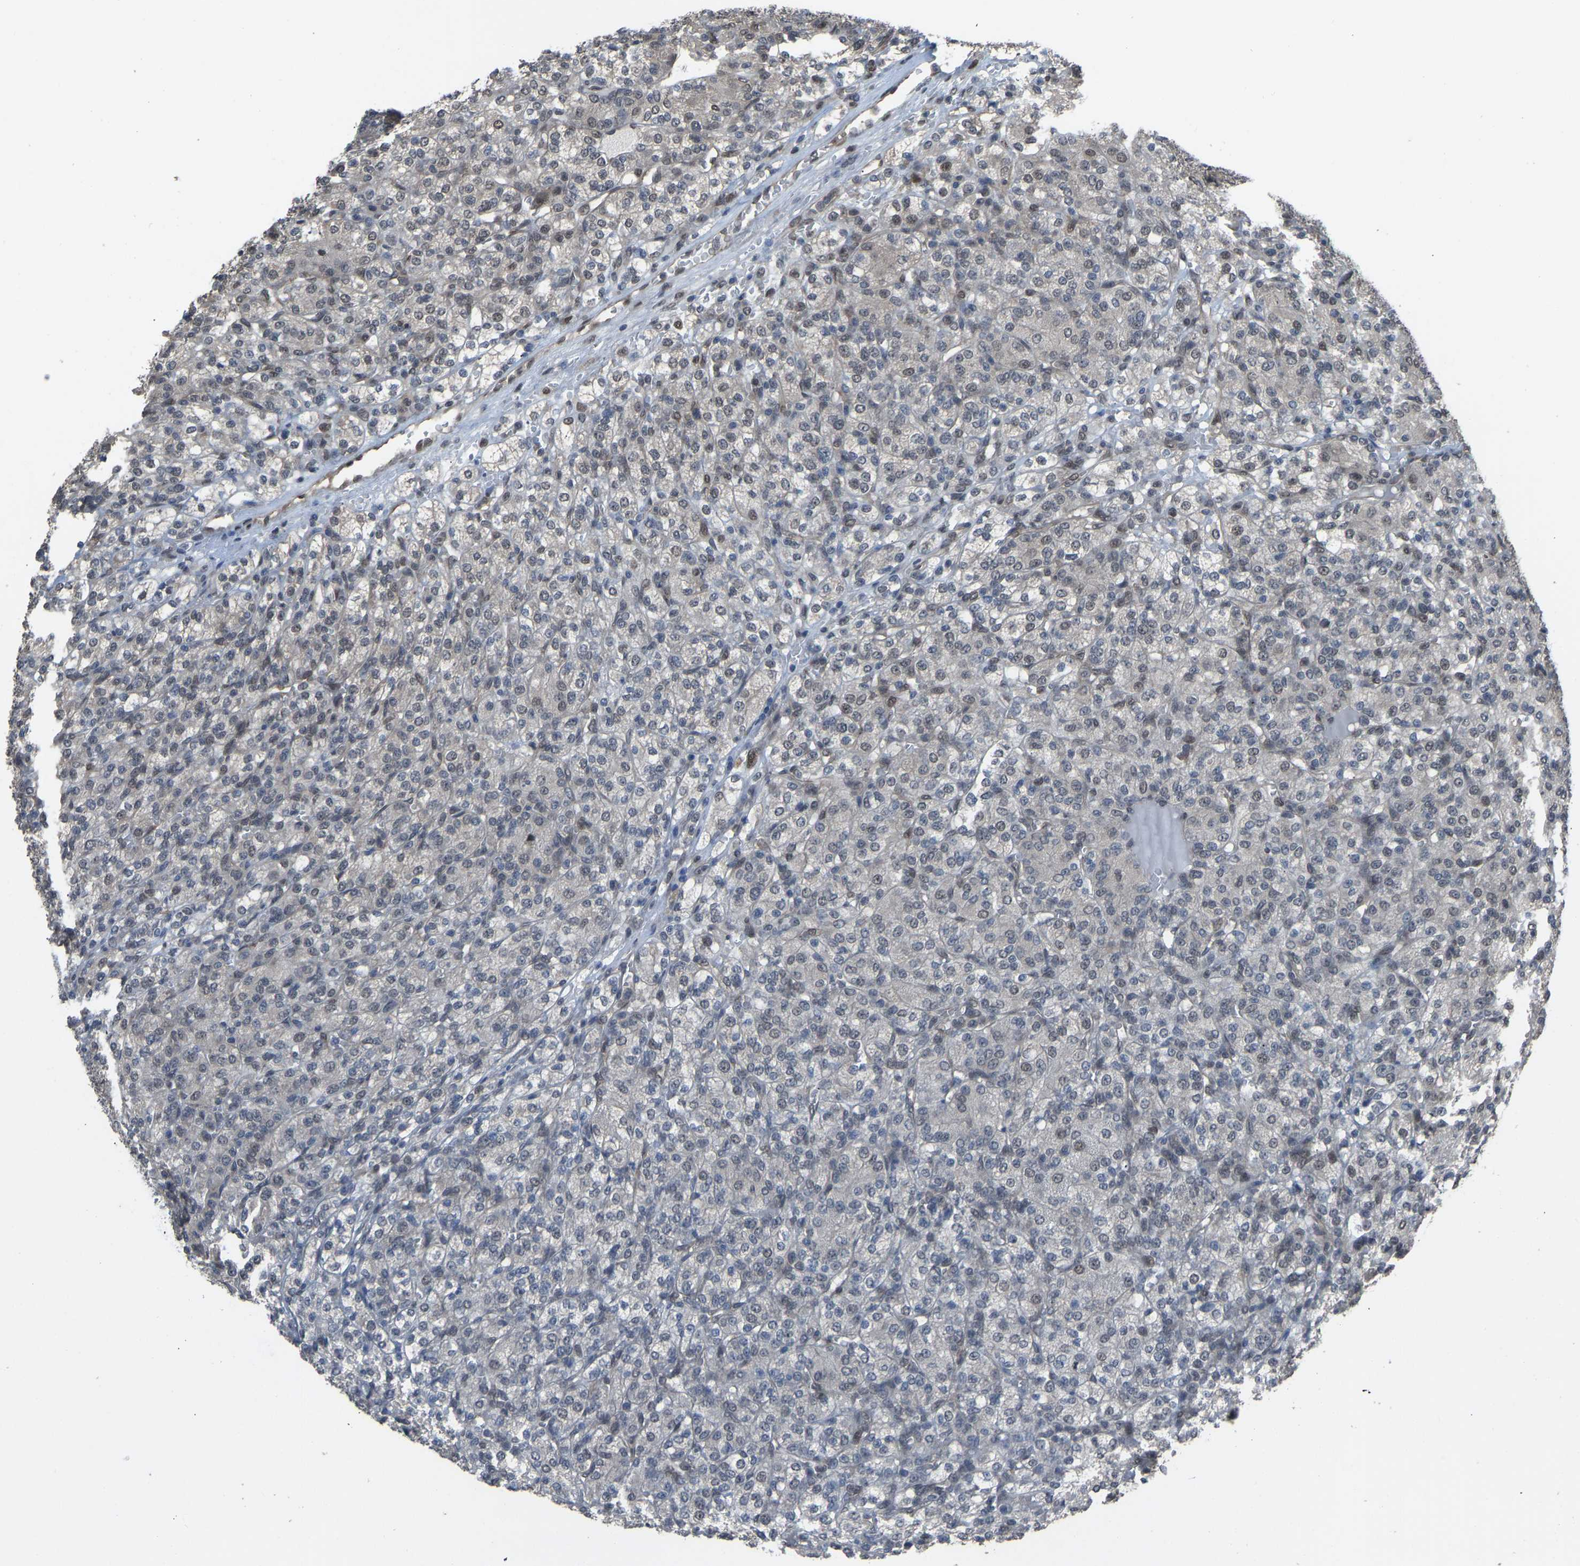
{"staining": {"intensity": "weak", "quantity": "<25%", "location": "nuclear"}, "tissue": "renal cancer", "cell_type": "Tumor cells", "image_type": "cancer", "snomed": [{"axis": "morphology", "description": "Adenocarcinoma, NOS"}, {"axis": "topography", "description": "Kidney"}], "caption": "Immunohistochemical staining of human renal cancer demonstrates no significant expression in tumor cells. The staining was performed using DAB to visualize the protein expression in brown, while the nuclei were stained in blue with hematoxylin (Magnification: 20x).", "gene": "KPNA6", "patient": {"sex": "male", "age": 77}}